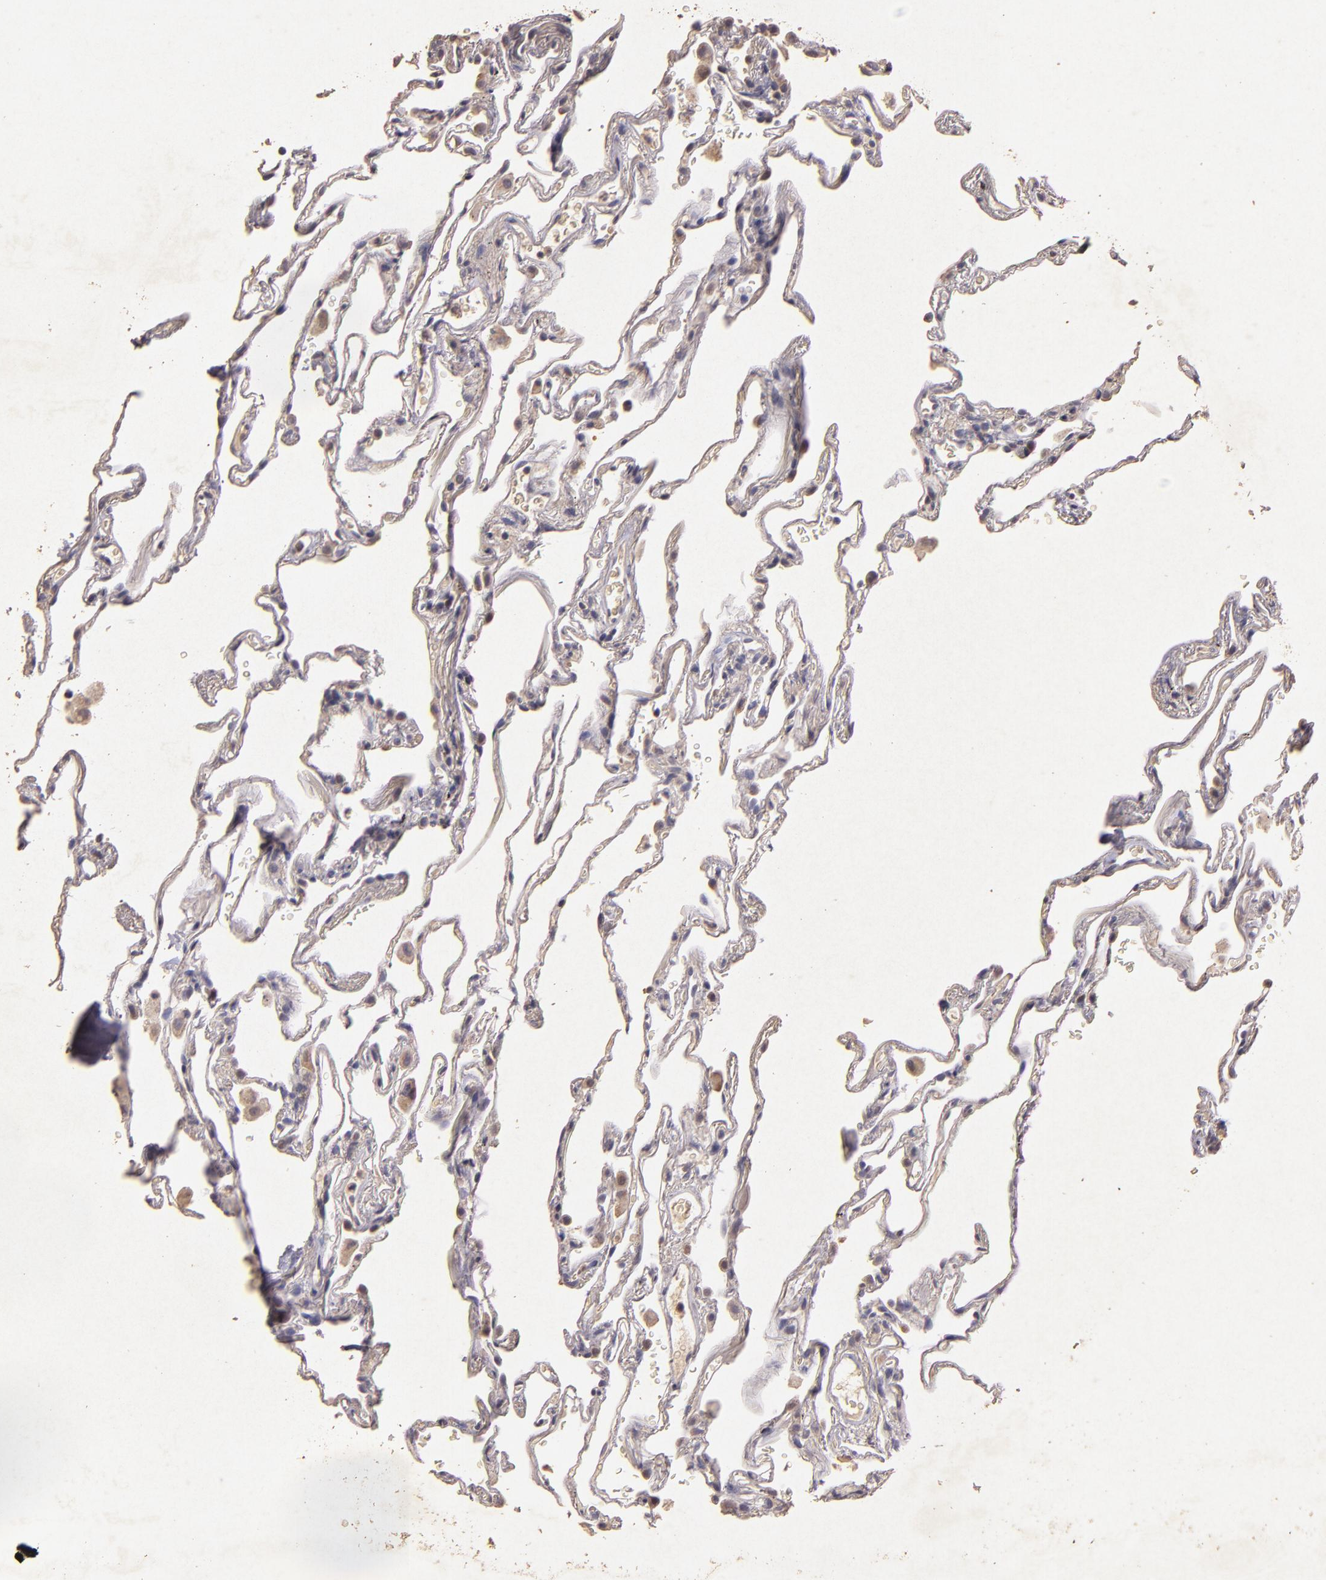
{"staining": {"intensity": "negative", "quantity": "none", "location": "none"}, "tissue": "lung", "cell_type": "Alveolar cells", "image_type": "normal", "snomed": [{"axis": "morphology", "description": "Normal tissue, NOS"}, {"axis": "morphology", "description": "Inflammation, NOS"}, {"axis": "topography", "description": "Lung"}], "caption": "The photomicrograph exhibits no significant positivity in alveolar cells of lung.", "gene": "BCL2L13", "patient": {"sex": "male", "age": 69}}